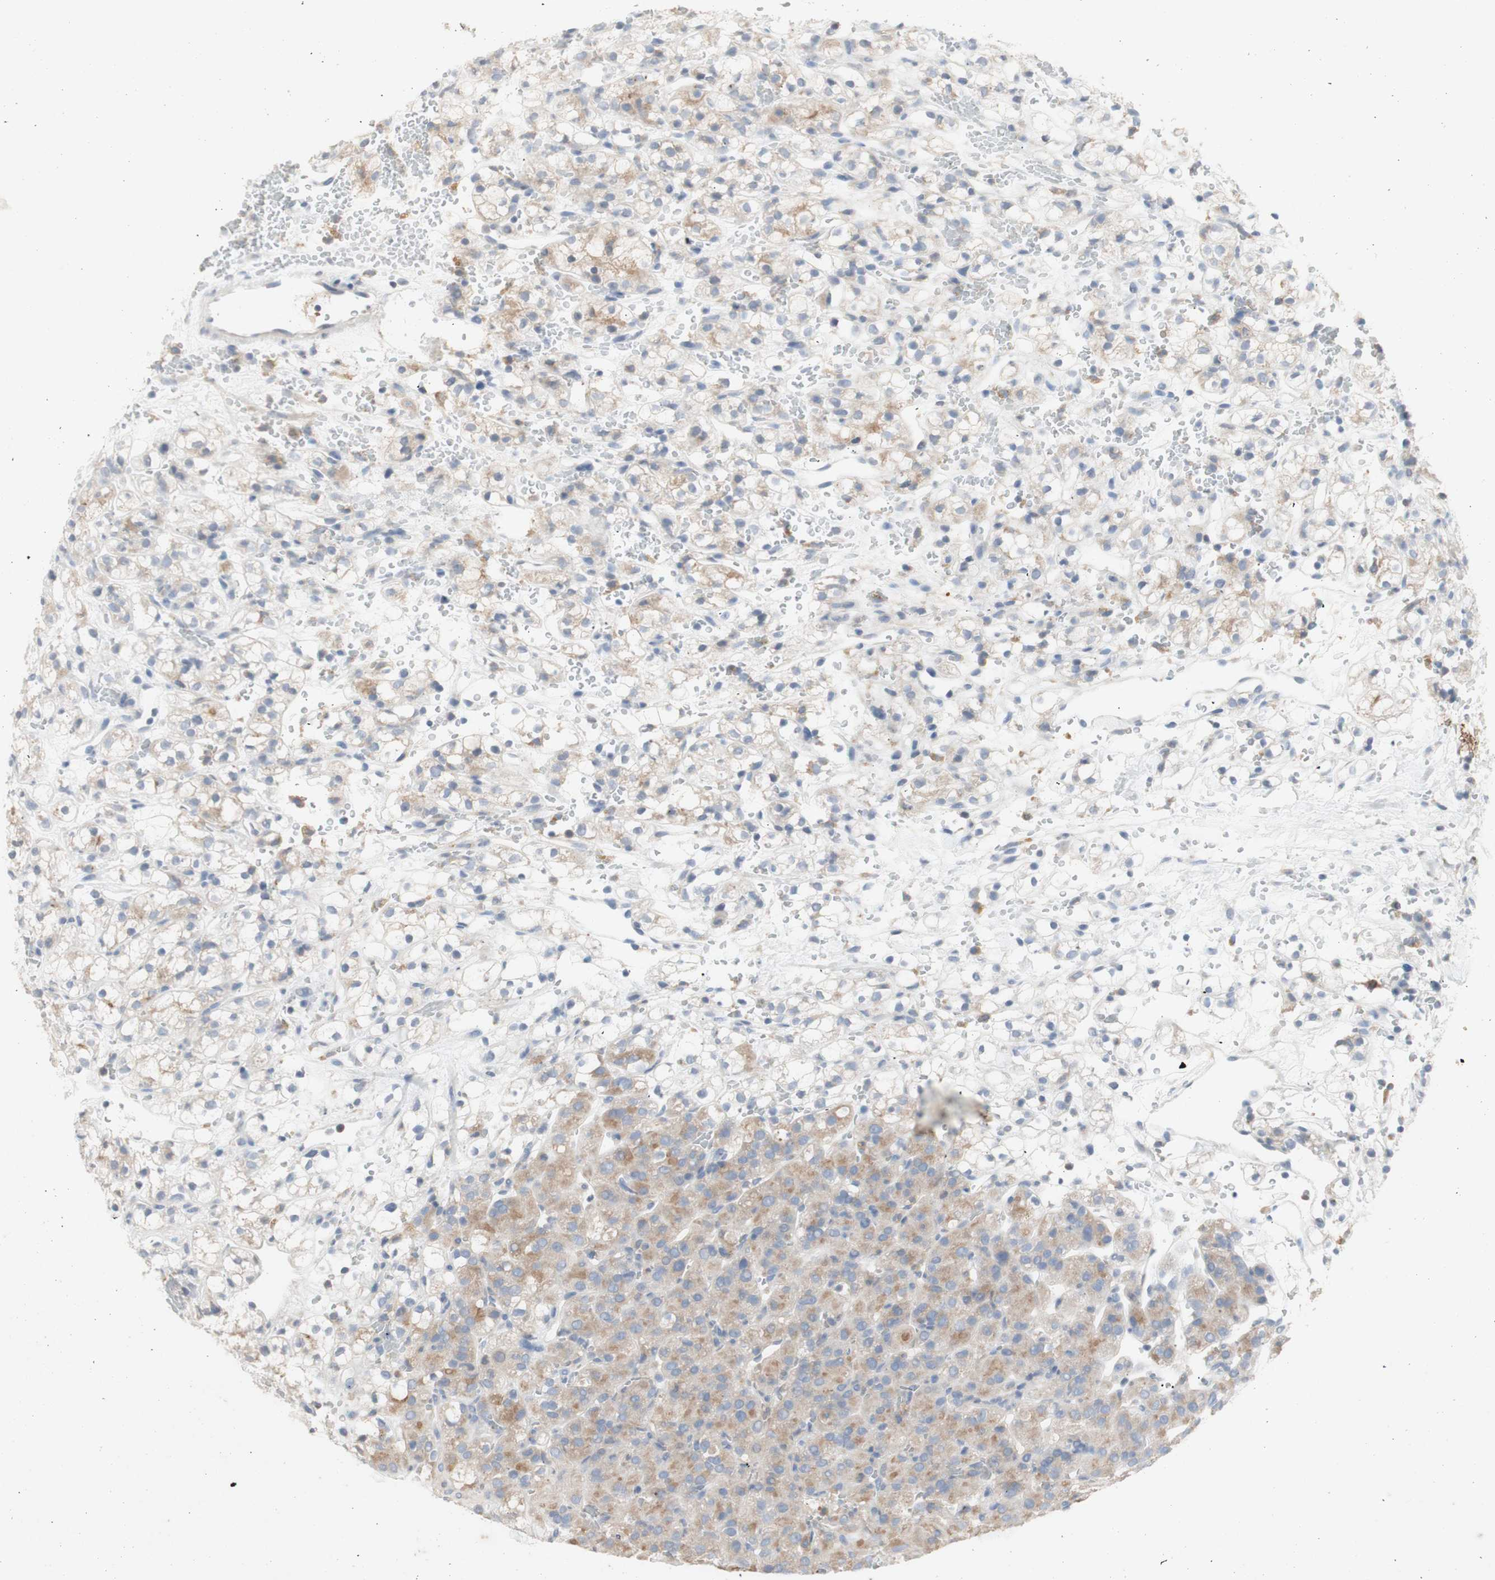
{"staining": {"intensity": "moderate", "quantity": "25%-75%", "location": "cytoplasmic/membranous"}, "tissue": "renal cancer", "cell_type": "Tumor cells", "image_type": "cancer", "snomed": [{"axis": "morphology", "description": "Adenocarcinoma, NOS"}, {"axis": "topography", "description": "Kidney"}], "caption": "Human renal cancer stained with a protein marker displays moderate staining in tumor cells.", "gene": "ATP6V1B1", "patient": {"sex": "male", "age": 61}}